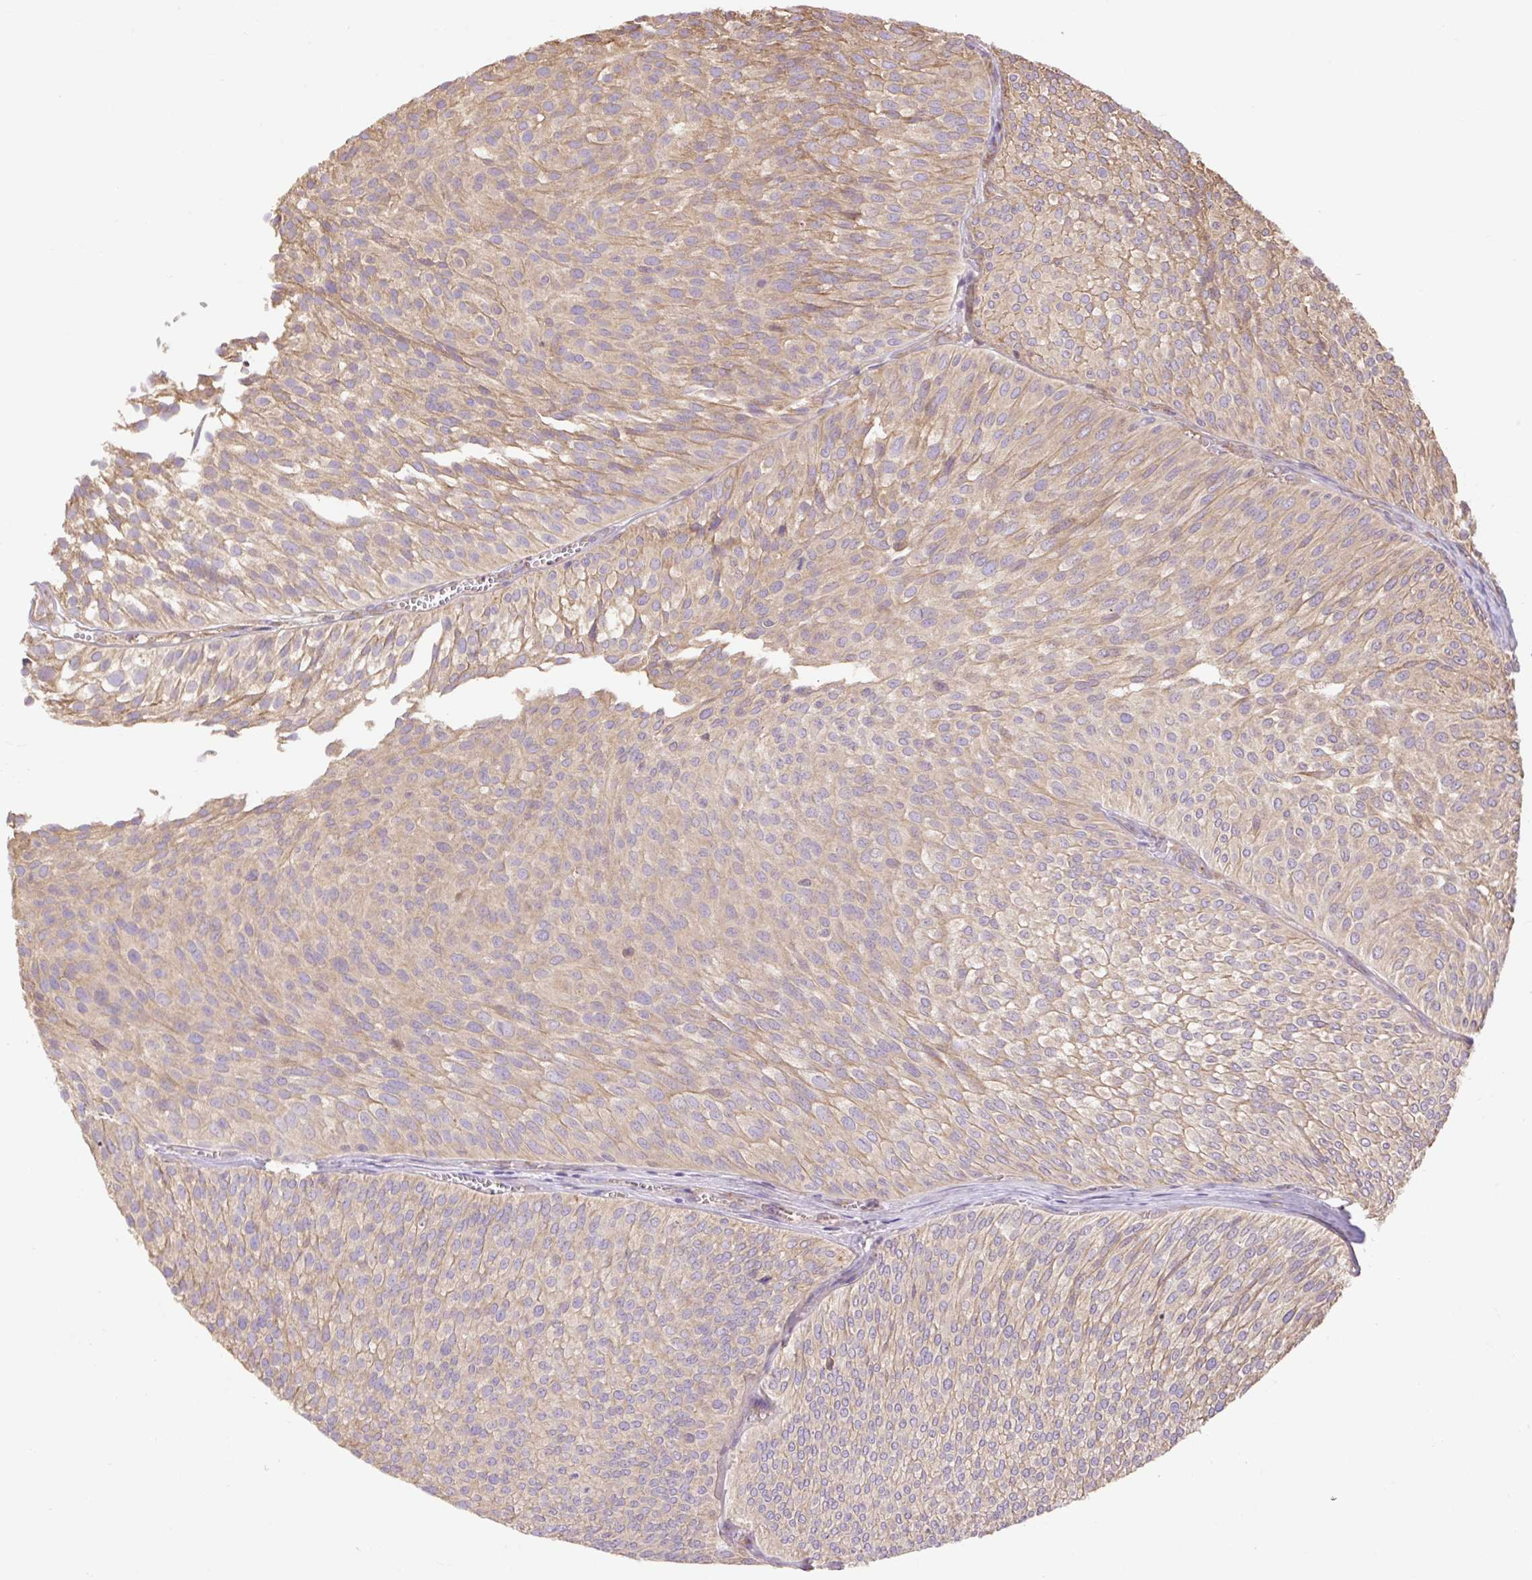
{"staining": {"intensity": "weak", "quantity": "25%-75%", "location": "cytoplasmic/membranous"}, "tissue": "urothelial cancer", "cell_type": "Tumor cells", "image_type": "cancer", "snomed": [{"axis": "morphology", "description": "Urothelial carcinoma, Low grade"}, {"axis": "topography", "description": "Urinary bladder"}], "caption": "Immunohistochemistry histopathology image of neoplastic tissue: urothelial carcinoma (low-grade) stained using IHC reveals low levels of weak protein expression localized specifically in the cytoplasmic/membranous of tumor cells, appearing as a cytoplasmic/membranous brown color.", "gene": "DESI1", "patient": {"sex": "male", "age": 91}}